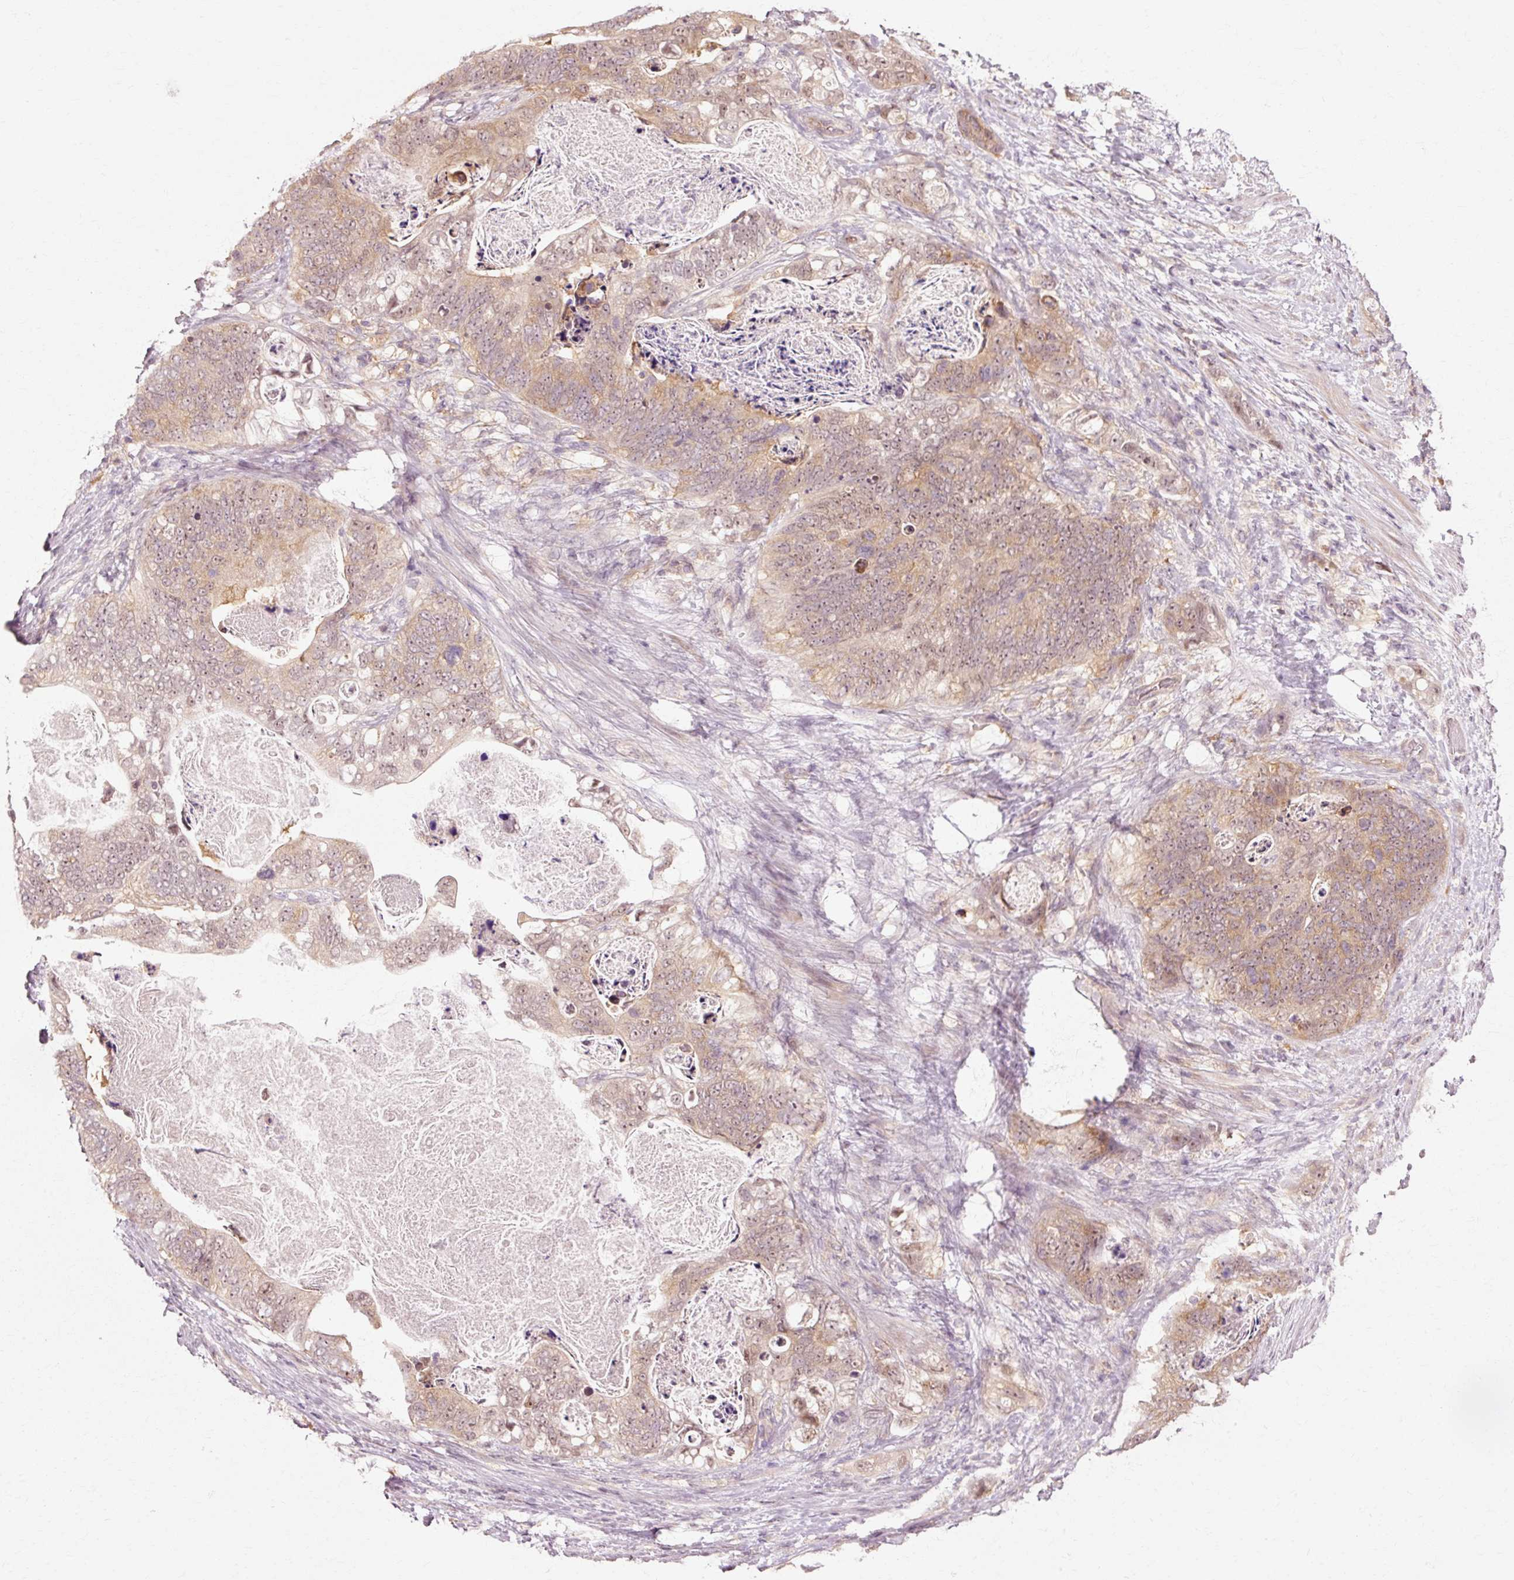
{"staining": {"intensity": "moderate", "quantity": ">75%", "location": "cytoplasmic/membranous,nuclear"}, "tissue": "stomach cancer", "cell_type": "Tumor cells", "image_type": "cancer", "snomed": [{"axis": "morphology", "description": "Normal tissue, NOS"}, {"axis": "morphology", "description": "Adenocarcinoma, NOS"}, {"axis": "topography", "description": "Stomach"}], "caption": "Immunohistochemistry of human stomach cancer displays medium levels of moderate cytoplasmic/membranous and nuclear positivity in approximately >75% of tumor cells.", "gene": "RGPD5", "patient": {"sex": "female", "age": 89}}